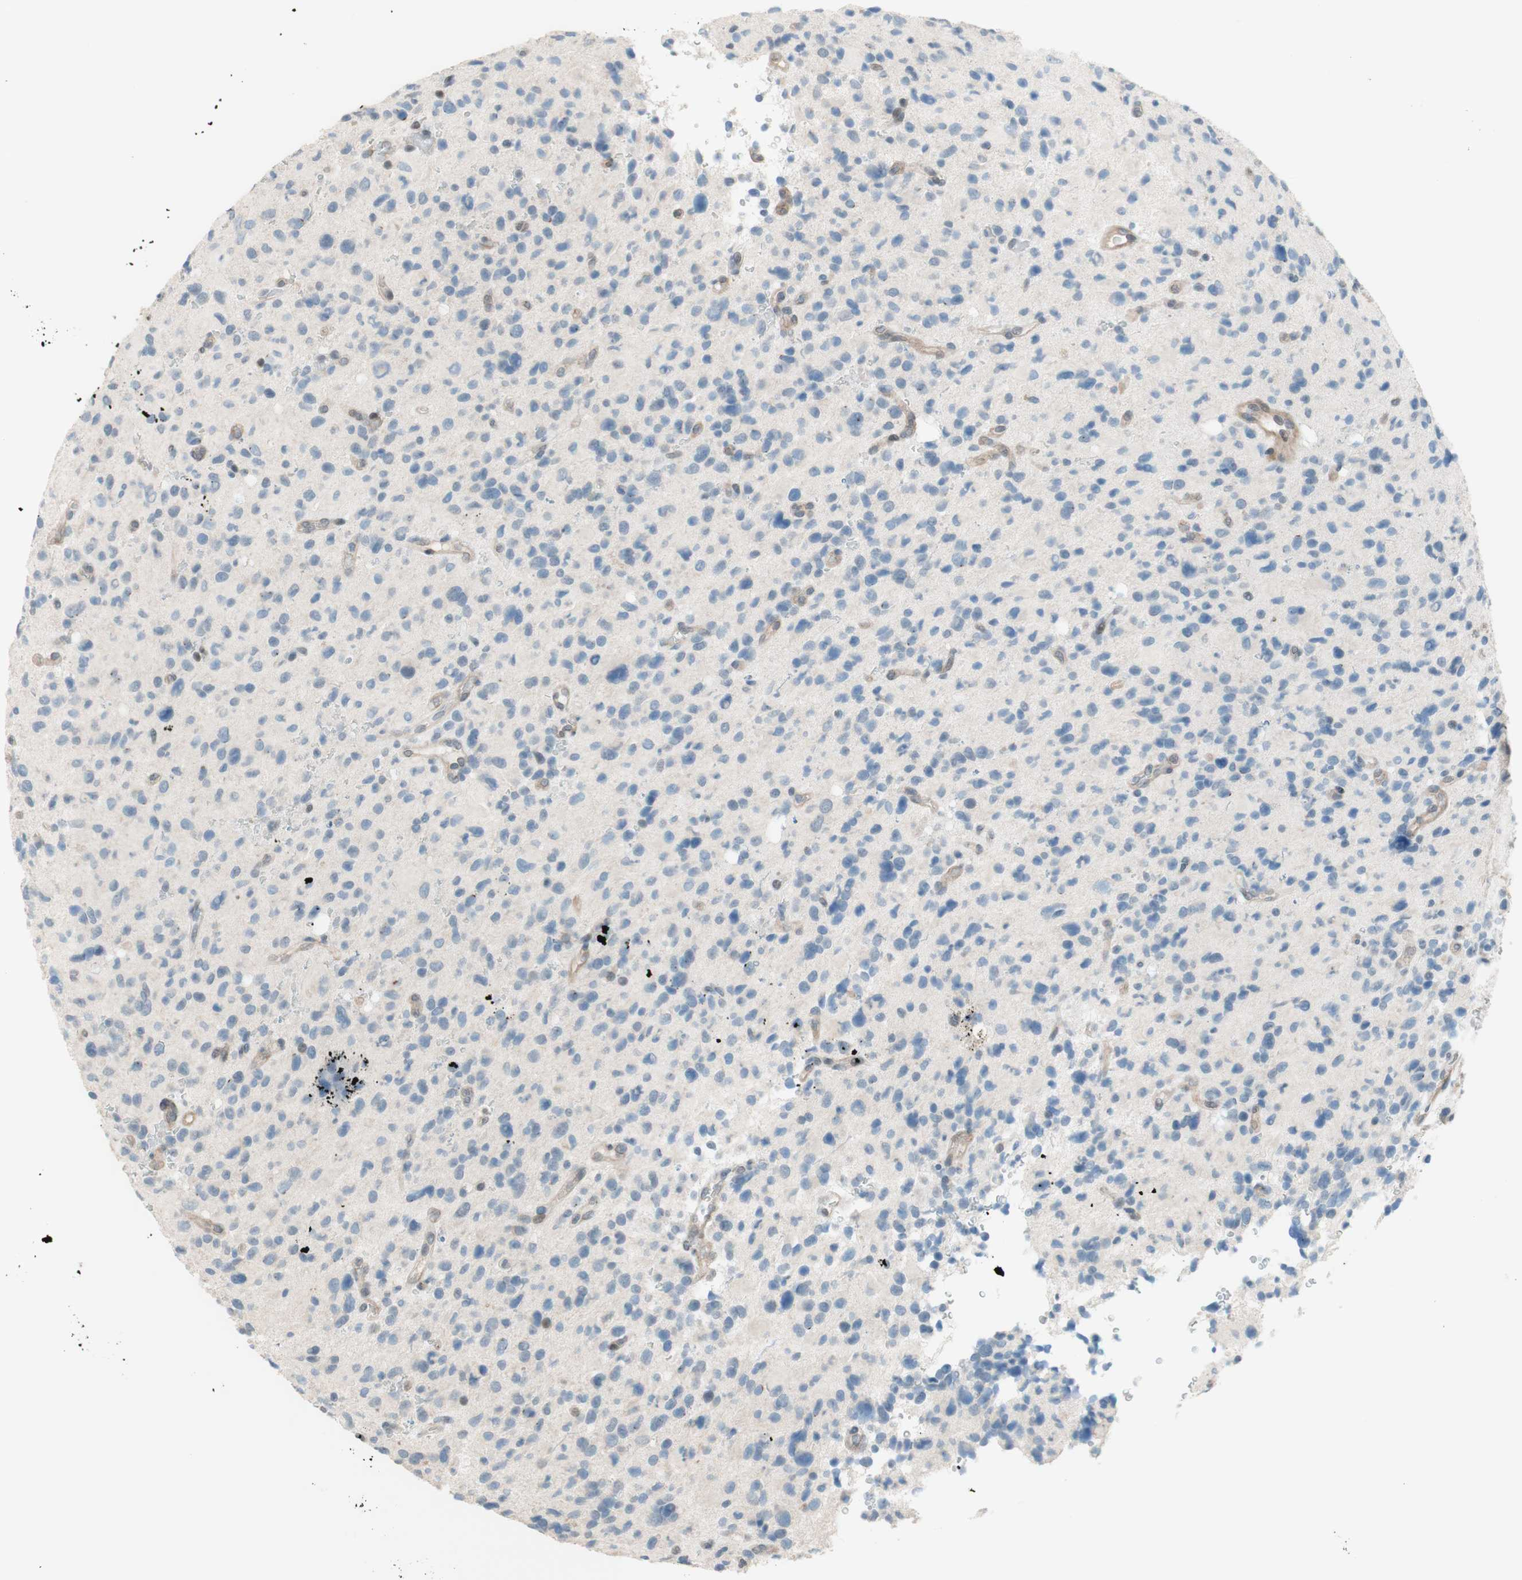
{"staining": {"intensity": "negative", "quantity": "none", "location": "none"}, "tissue": "glioma", "cell_type": "Tumor cells", "image_type": "cancer", "snomed": [{"axis": "morphology", "description": "Glioma, malignant, High grade"}, {"axis": "topography", "description": "Brain"}], "caption": "A high-resolution micrograph shows IHC staining of malignant high-grade glioma, which reveals no significant expression in tumor cells.", "gene": "JPH1", "patient": {"sex": "male", "age": 48}}